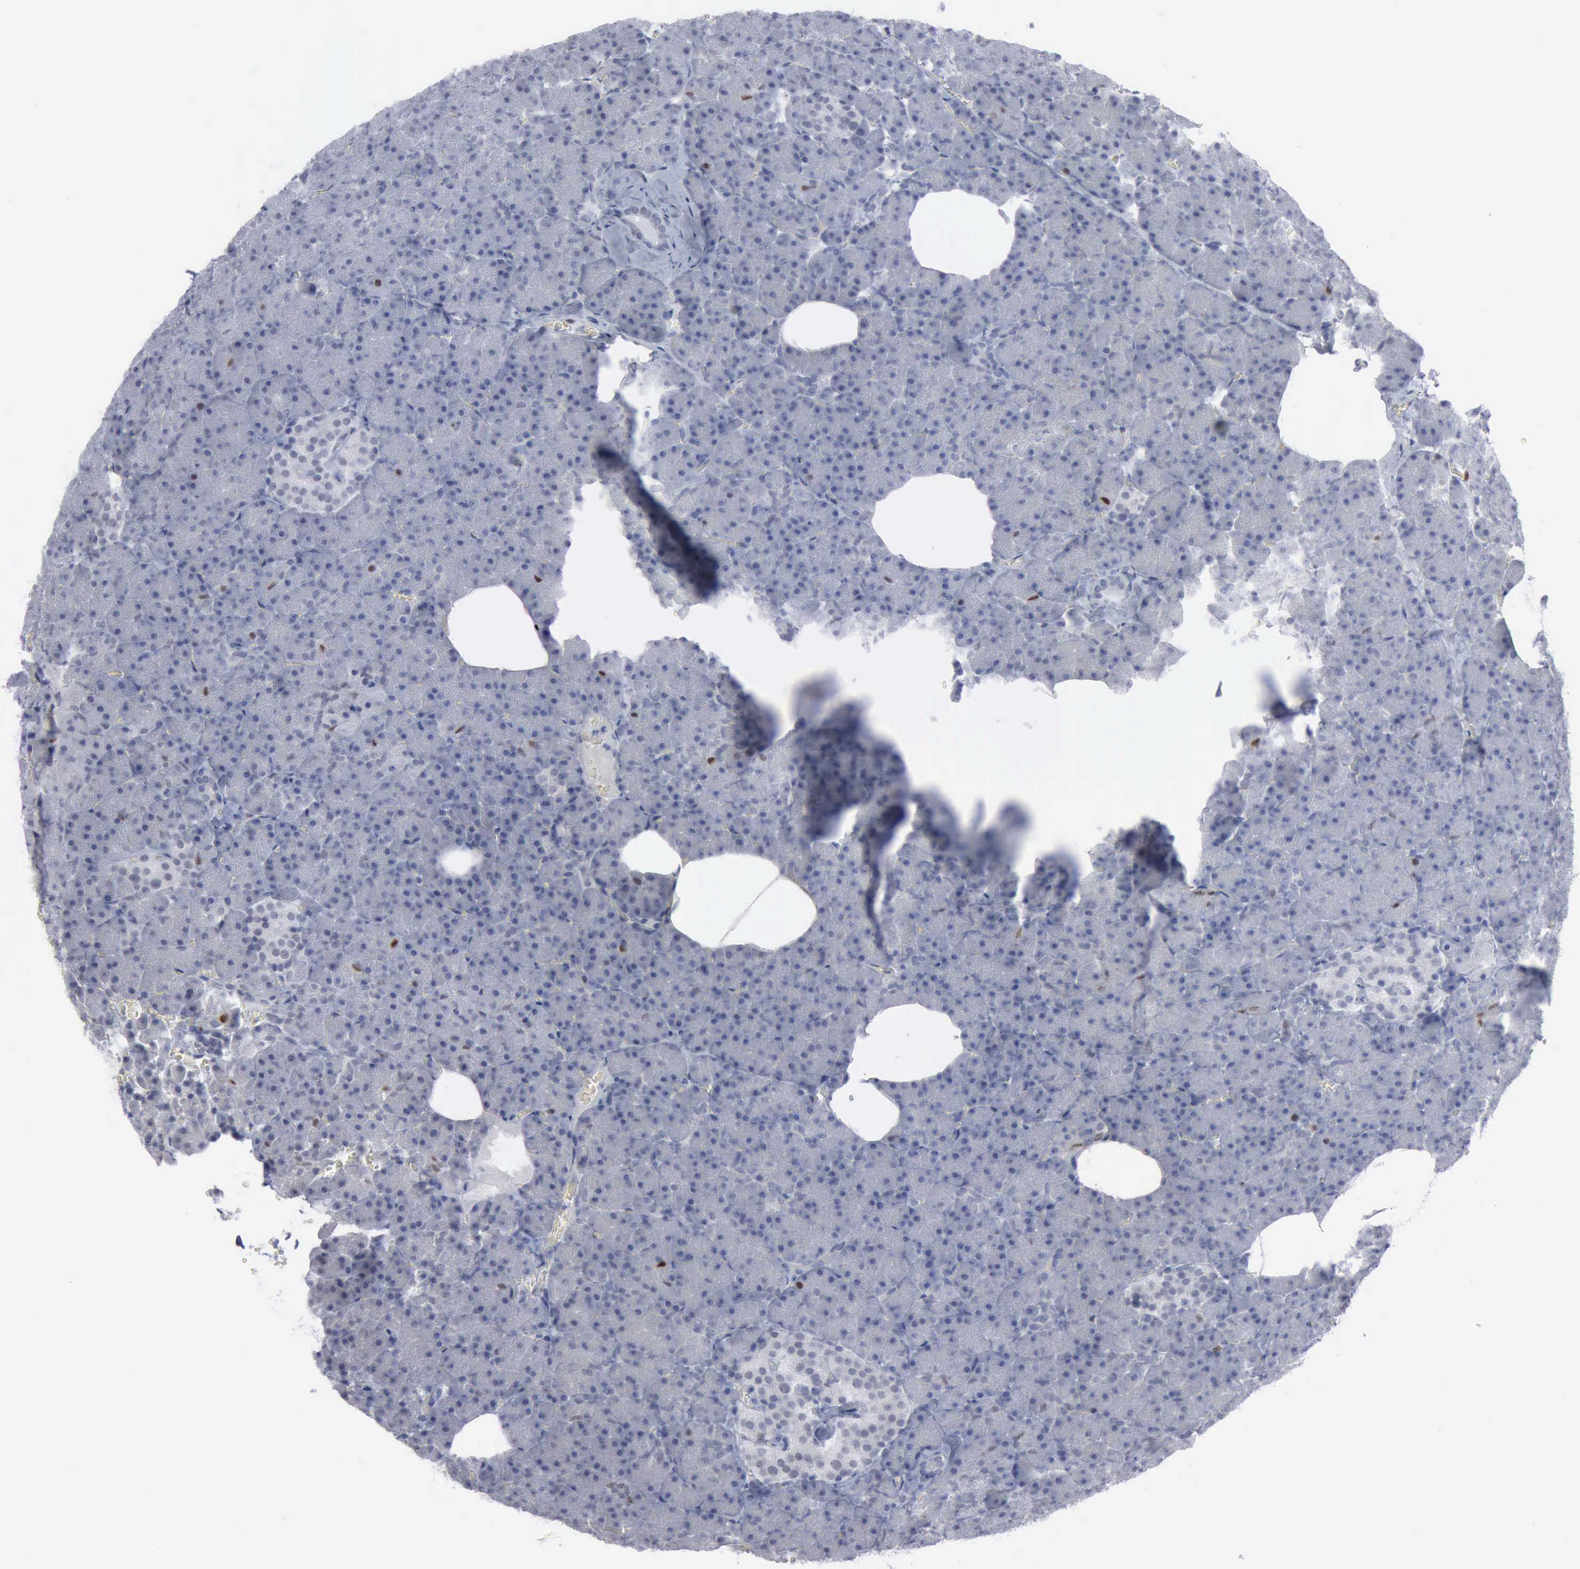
{"staining": {"intensity": "strong", "quantity": "<25%", "location": "nuclear"}, "tissue": "pancreas", "cell_type": "Exocrine glandular cells", "image_type": "normal", "snomed": [{"axis": "morphology", "description": "Normal tissue, NOS"}, {"axis": "topography", "description": "Pancreas"}], "caption": "A brown stain labels strong nuclear staining of a protein in exocrine glandular cells of unremarkable pancreas. Nuclei are stained in blue.", "gene": "MCM5", "patient": {"sex": "female", "age": 35}}